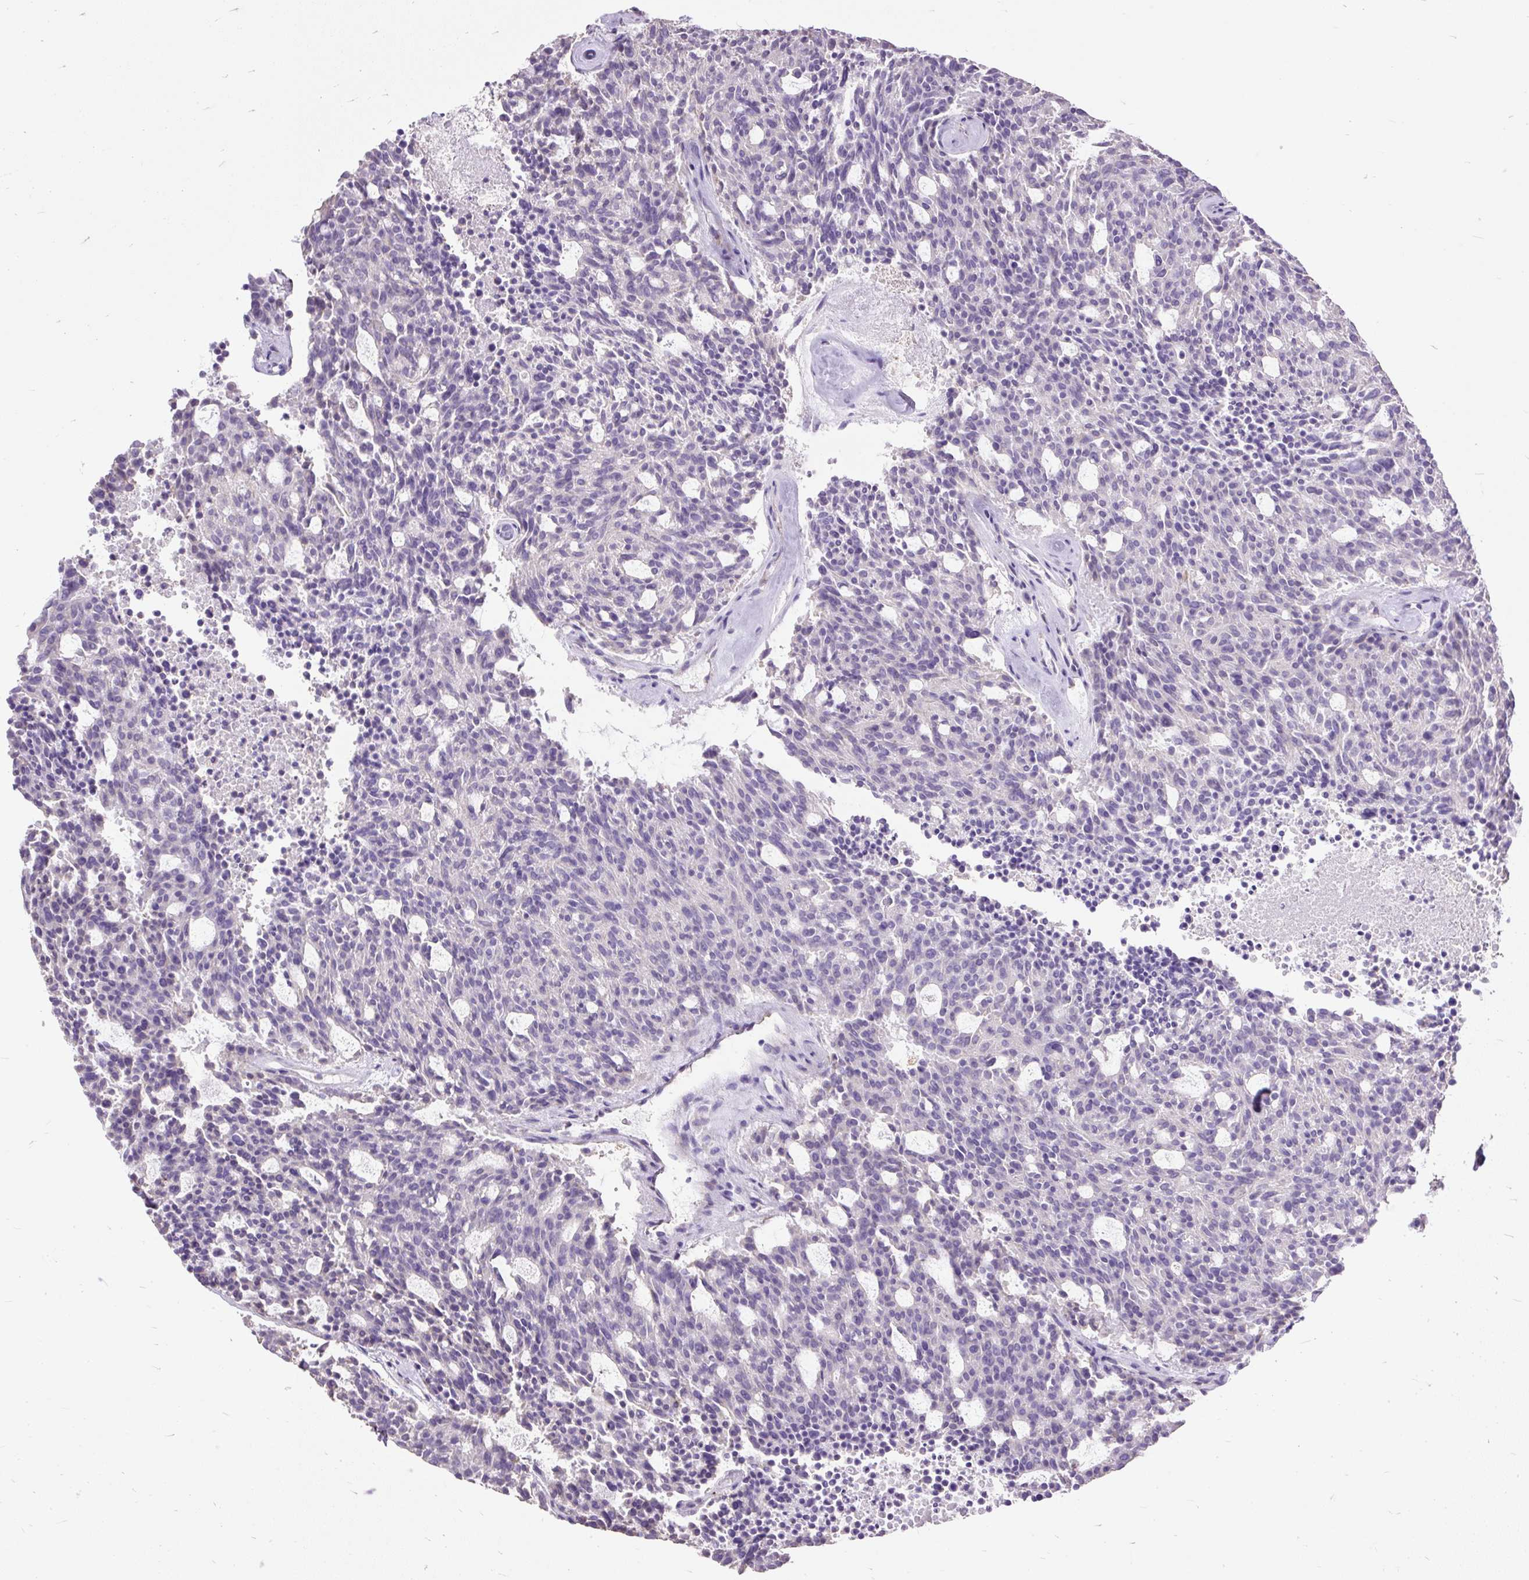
{"staining": {"intensity": "negative", "quantity": "none", "location": "none"}, "tissue": "carcinoid", "cell_type": "Tumor cells", "image_type": "cancer", "snomed": [{"axis": "morphology", "description": "Carcinoid, malignant, NOS"}, {"axis": "topography", "description": "Pancreas"}], "caption": "IHC micrograph of neoplastic tissue: human carcinoid stained with DAB reveals no significant protein positivity in tumor cells.", "gene": "GBX1", "patient": {"sex": "female", "age": 54}}